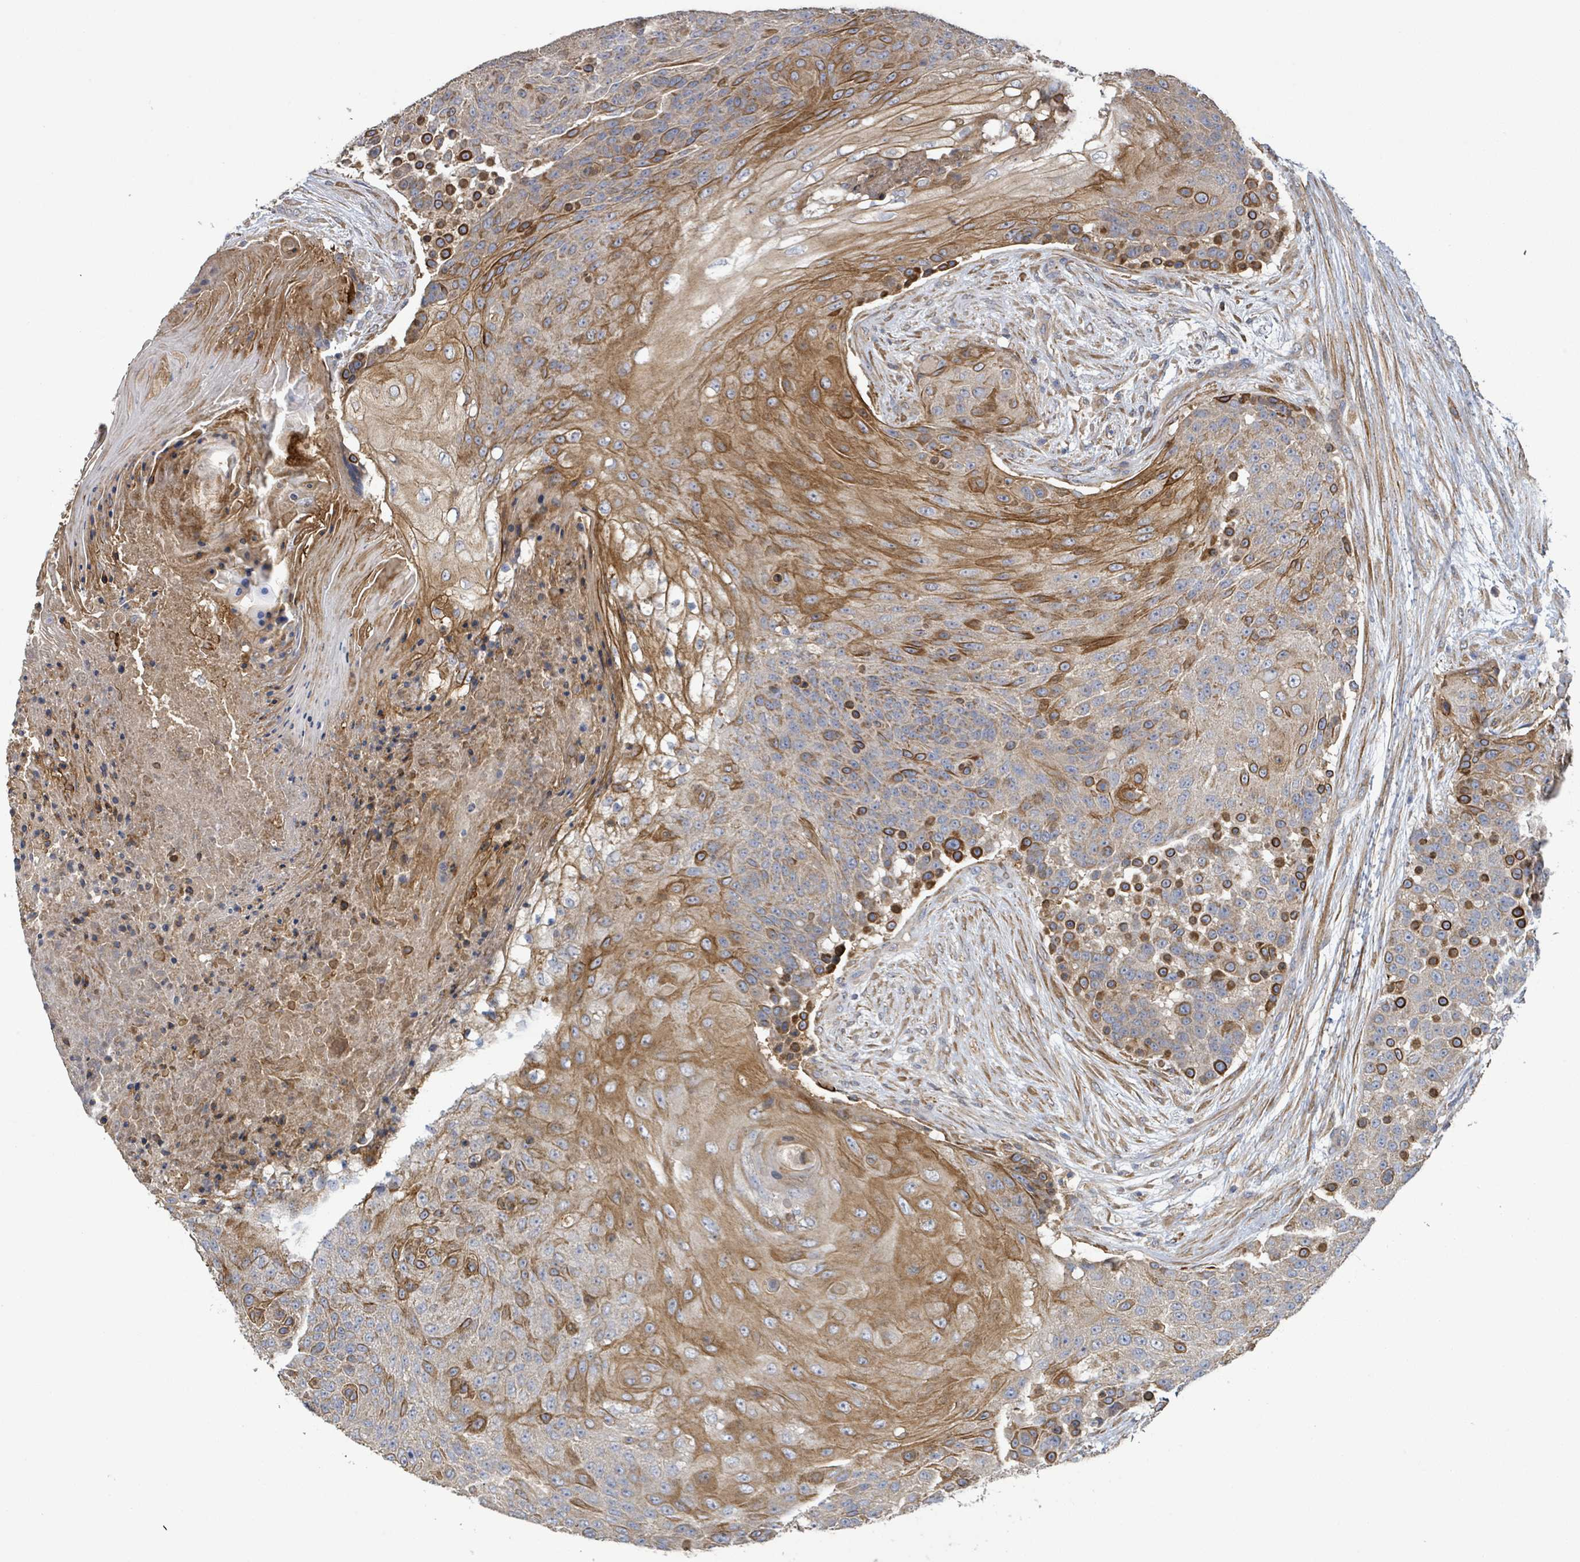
{"staining": {"intensity": "moderate", "quantity": ">75%", "location": "cytoplasmic/membranous"}, "tissue": "urothelial cancer", "cell_type": "Tumor cells", "image_type": "cancer", "snomed": [{"axis": "morphology", "description": "Urothelial carcinoma, High grade"}, {"axis": "topography", "description": "Urinary bladder"}], "caption": "Moderate cytoplasmic/membranous protein positivity is seen in about >75% of tumor cells in high-grade urothelial carcinoma.", "gene": "PLAAT1", "patient": {"sex": "female", "age": 63}}